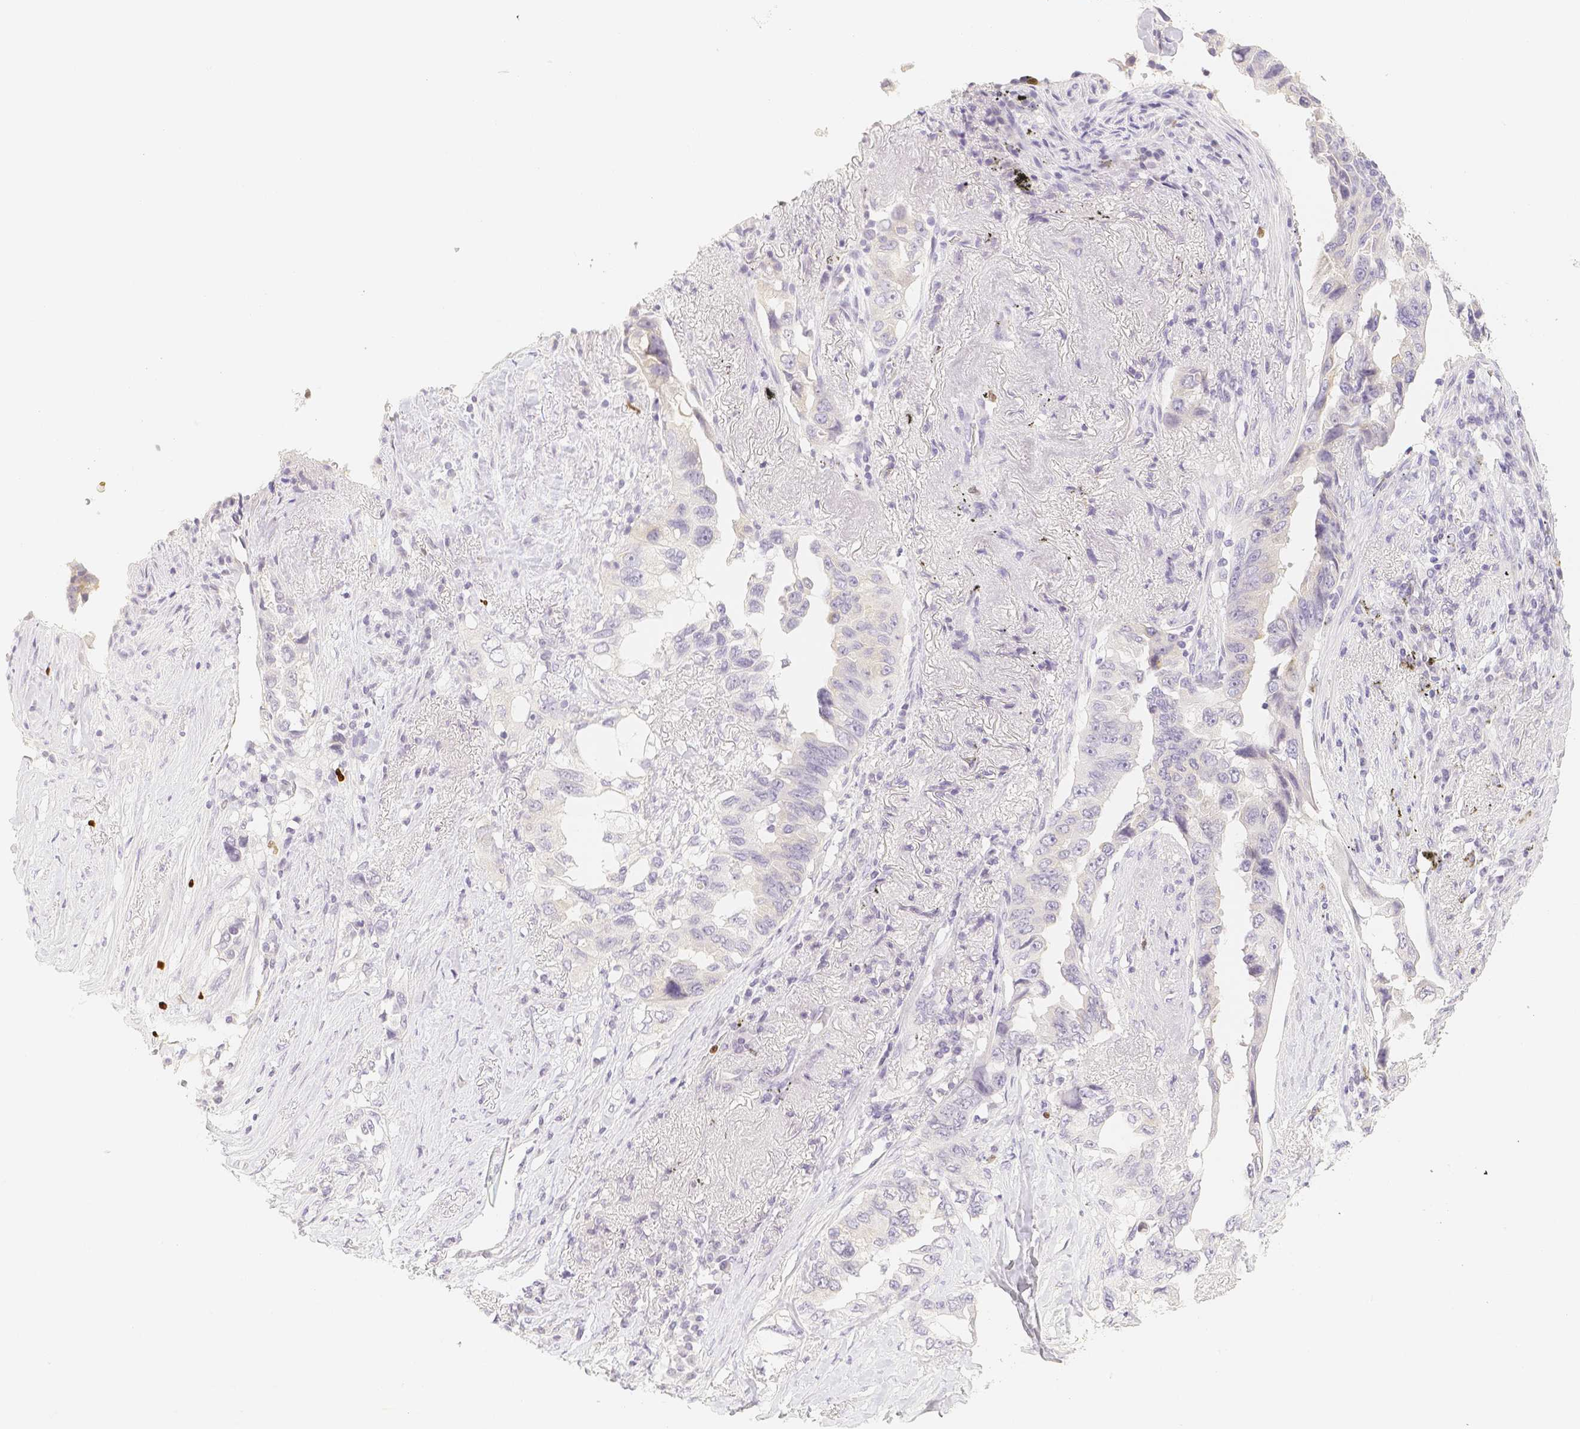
{"staining": {"intensity": "negative", "quantity": "none", "location": "none"}, "tissue": "lung cancer", "cell_type": "Tumor cells", "image_type": "cancer", "snomed": [{"axis": "morphology", "description": "Adenocarcinoma, NOS"}, {"axis": "topography", "description": "Lung"}], "caption": "Adenocarcinoma (lung) was stained to show a protein in brown. There is no significant staining in tumor cells.", "gene": "PADI4", "patient": {"sex": "female", "age": 51}}